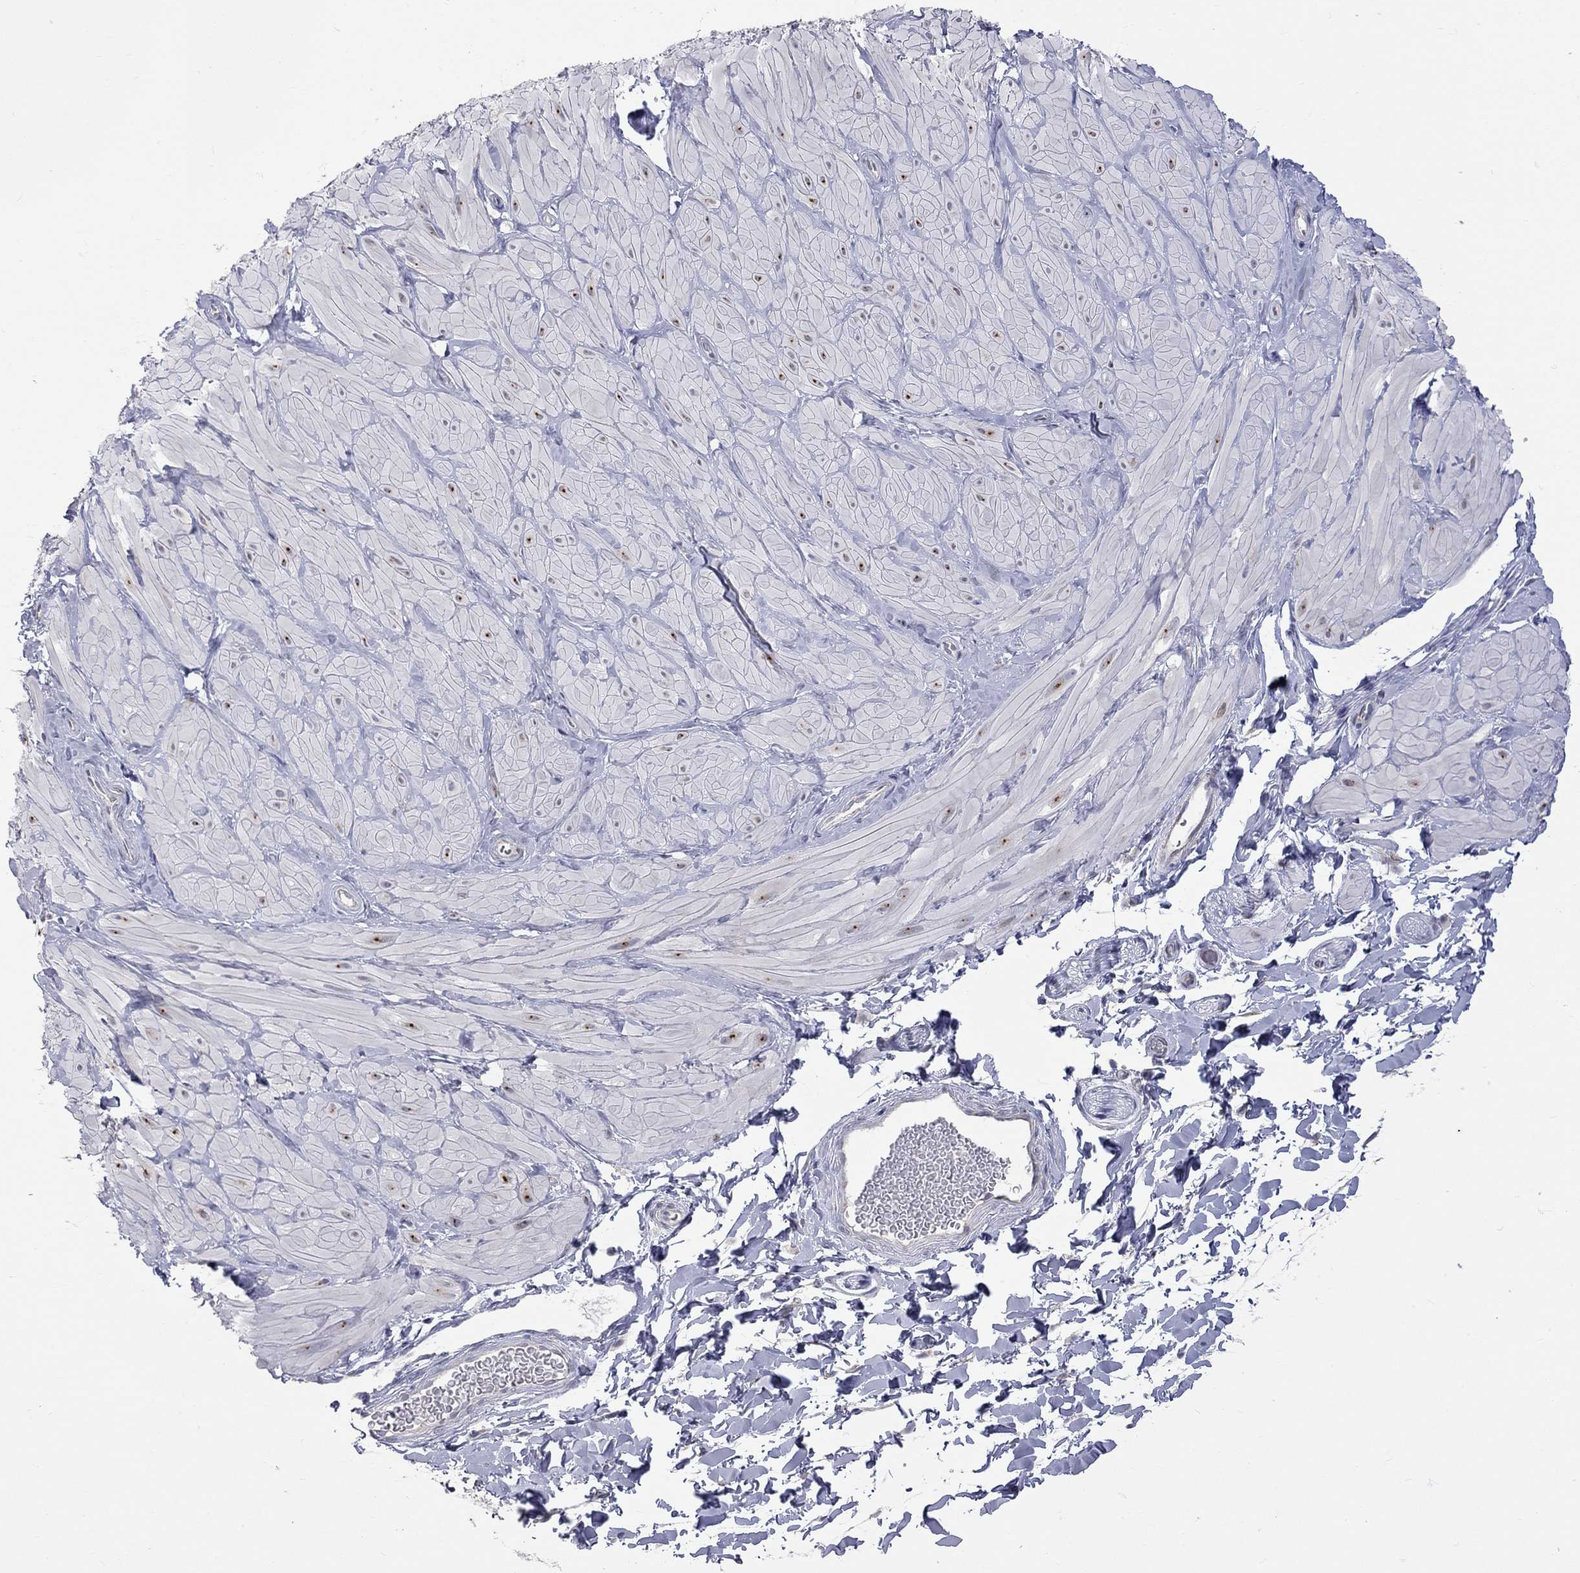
{"staining": {"intensity": "negative", "quantity": "none", "location": "none"}, "tissue": "soft tissue", "cell_type": "Fibroblasts", "image_type": "normal", "snomed": [{"axis": "morphology", "description": "Normal tissue, NOS"}, {"axis": "topography", "description": "Smooth muscle"}, {"axis": "topography", "description": "Peripheral nerve tissue"}], "caption": "Immunohistochemical staining of benign soft tissue exhibits no significant staining in fibroblasts. (Immunohistochemistry (ihc), brightfield microscopy, high magnification).", "gene": "OPRK1", "patient": {"sex": "male", "age": 22}}